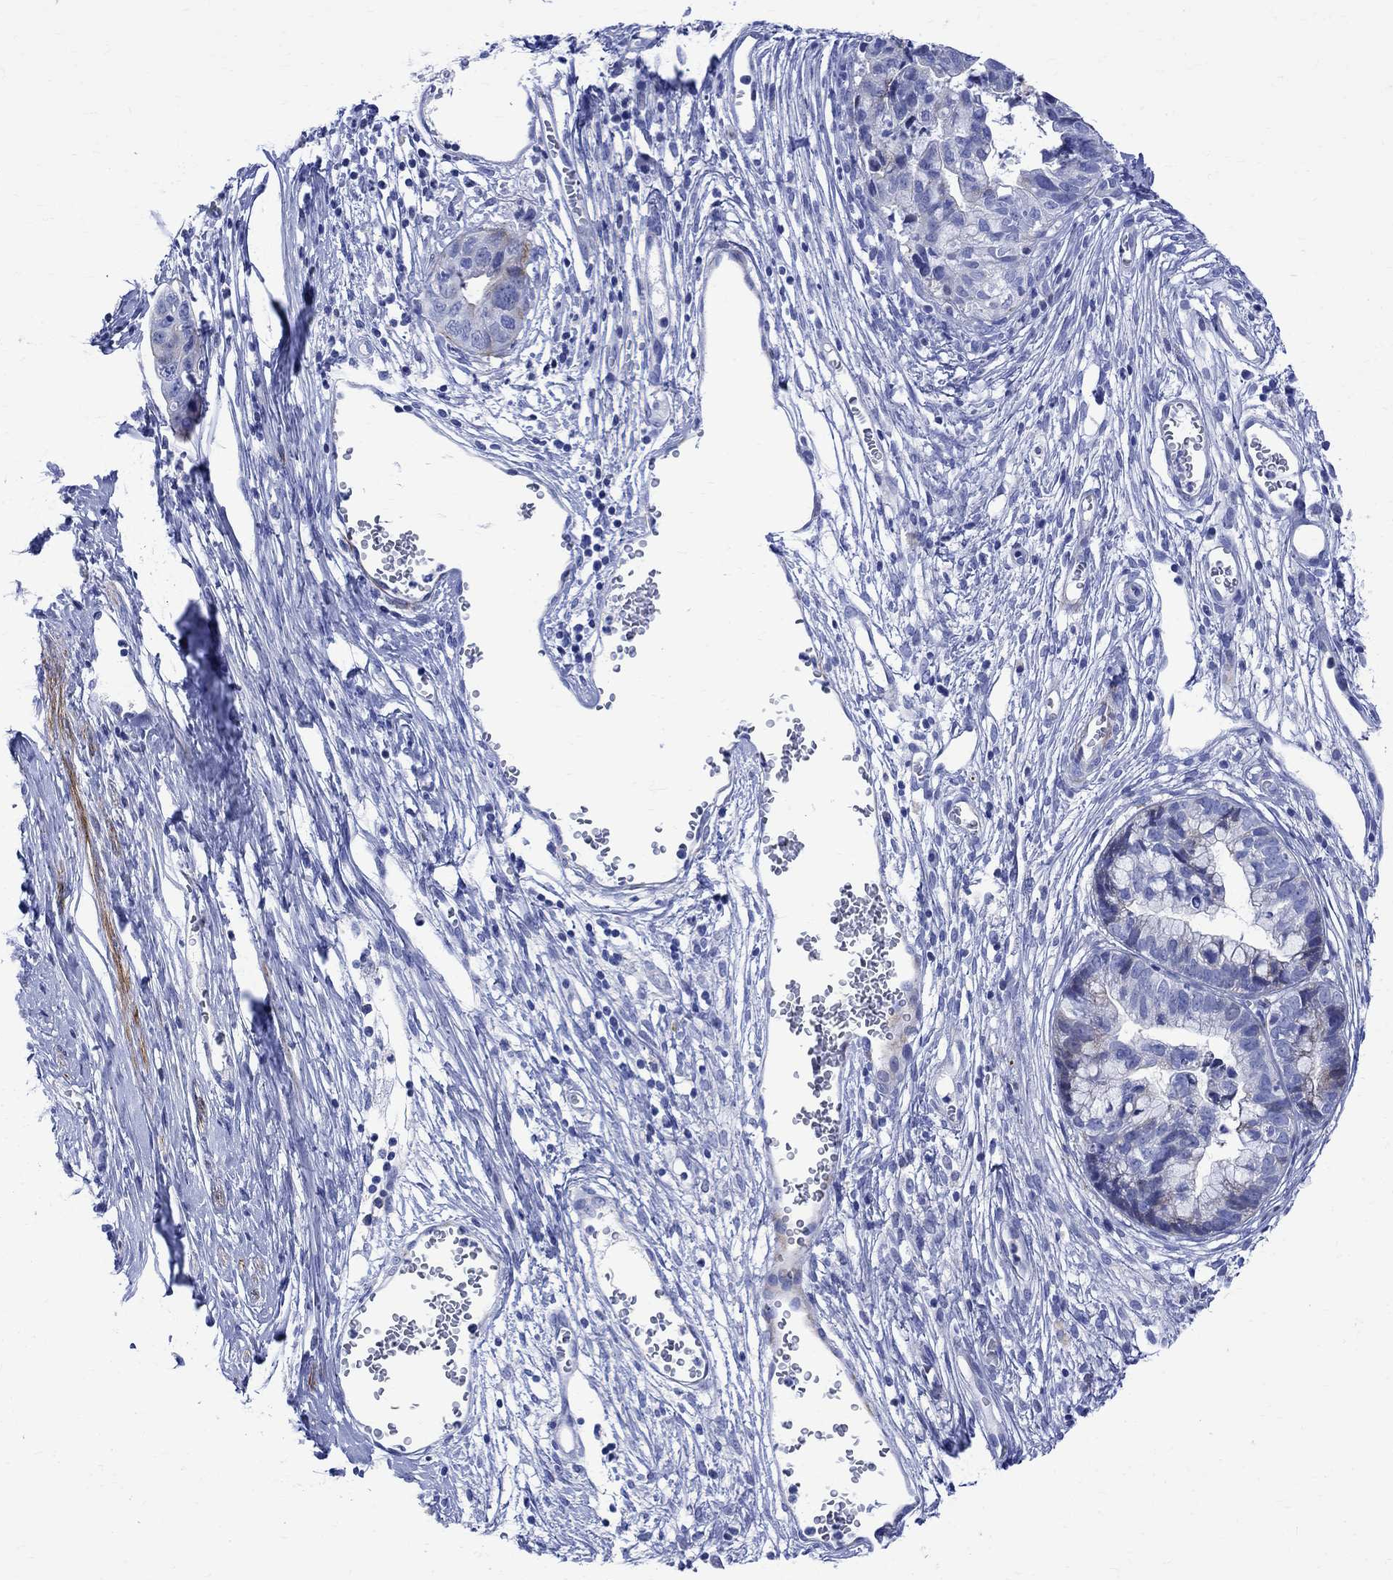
{"staining": {"intensity": "weak", "quantity": "<25%", "location": "cytoplasmic/membranous"}, "tissue": "cervical cancer", "cell_type": "Tumor cells", "image_type": "cancer", "snomed": [{"axis": "morphology", "description": "Adenocarcinoma, NOS"}, {"axis": "topography", "description": "Cervix"}], "caption": "Immunohistochemical staining of human cervical cancer (adenocarcinoma) shows no significant expression in tumor cells. (DAB immunohistochemistry (IHC) with hematoxylin counter stain).", "gene": "PARVB", "patient": {"sex": "female", "age": 44}}